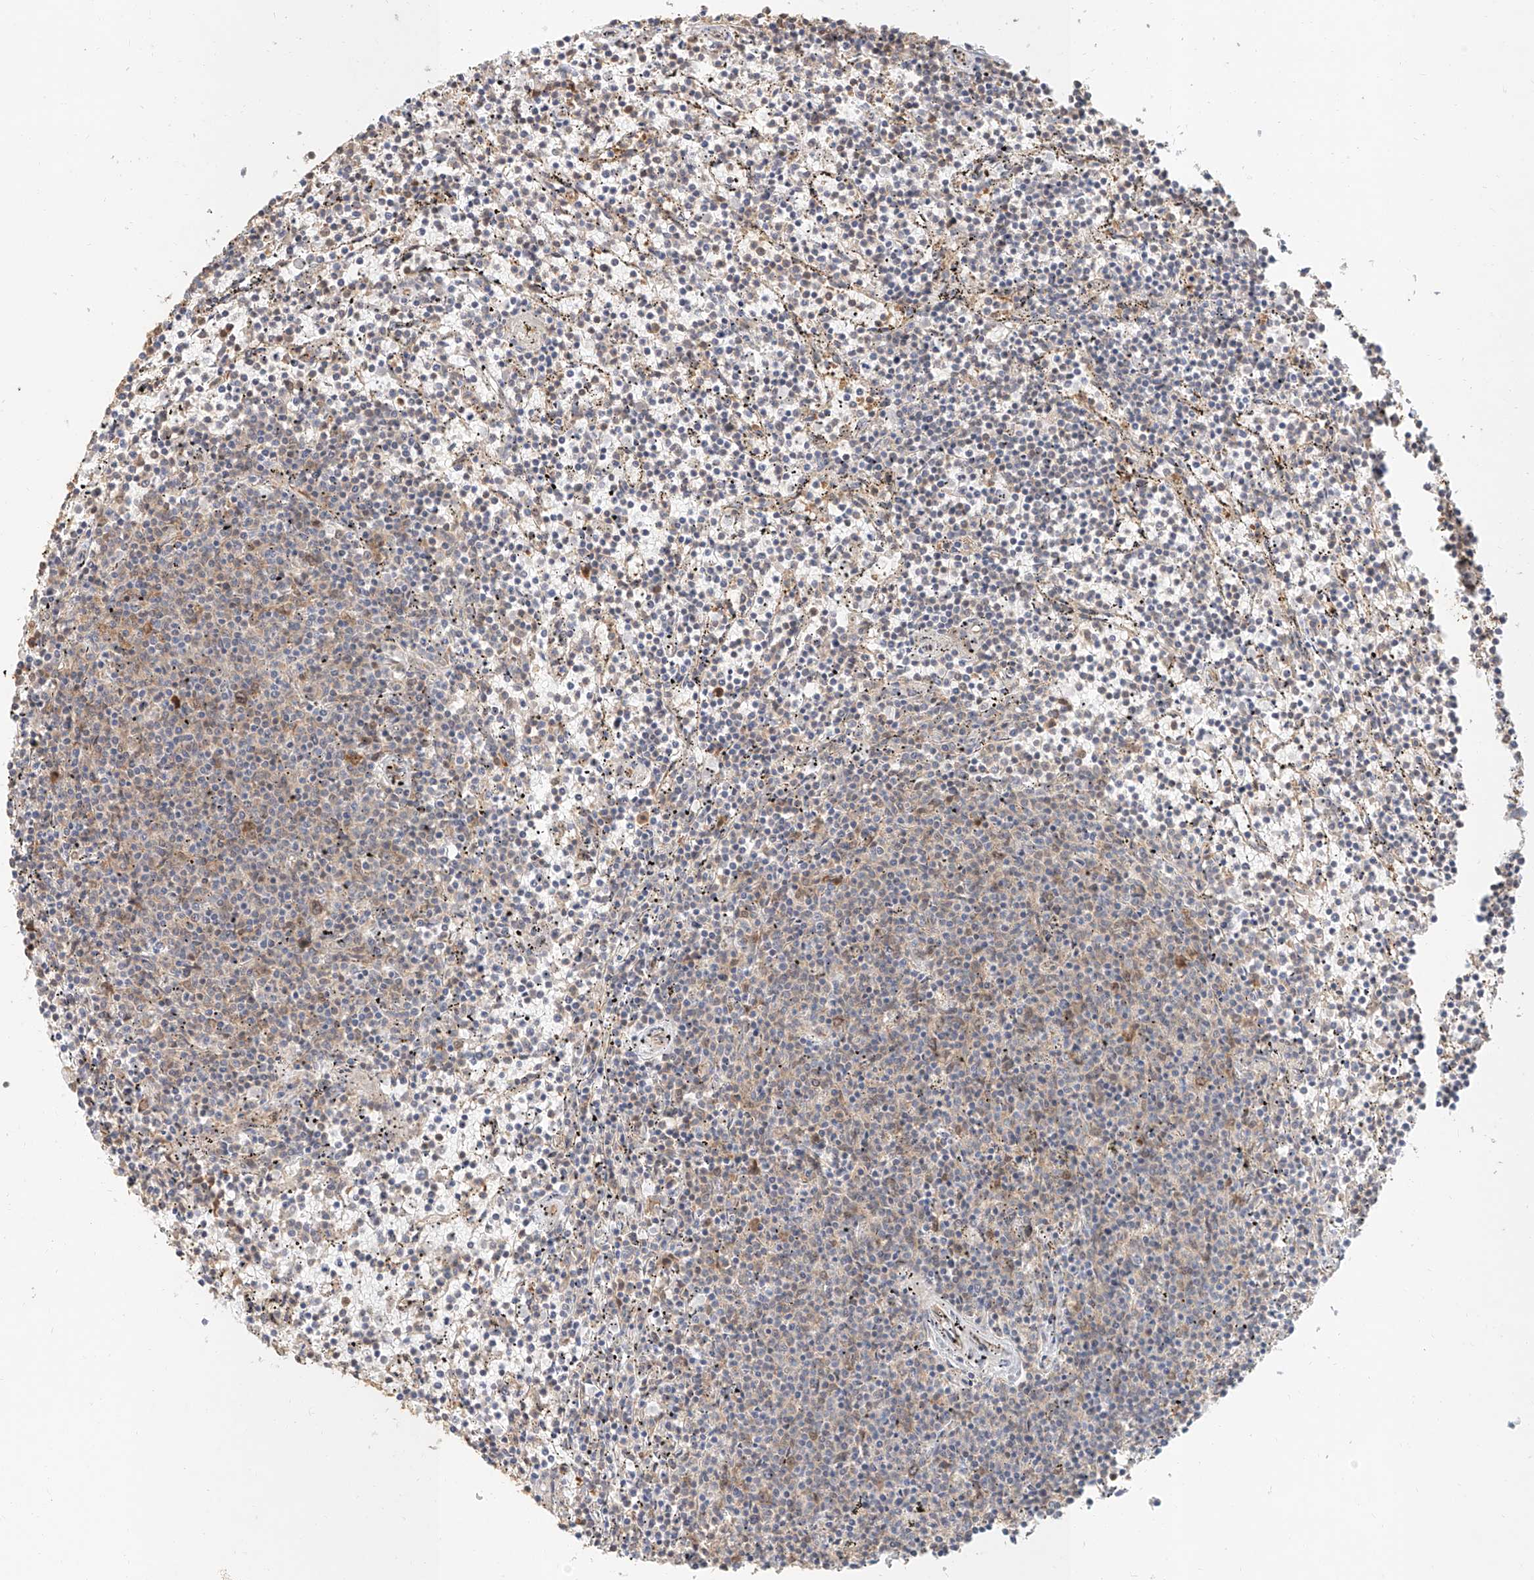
{"staining": {"intensity": "negative", "quantity": "none", "location": "none"}, "tissue": "lymphoma", "cell_type": "Tumor cells", "image_type": "cancer", "snomed": [{"axis": "morphology", "description": "Malignant lymphoma, non-Hodgkin's type, Low grade"}, {"axis": "topography", "description": "Spleen"}], "caption": "IHC histopathology image of human malignant lymphoma, non-Hodgkin's type (low-grade) stained for a protein (brown), which demonstrates no staining in tumor cells. (Immunohistochemistry, brightfield microscopy, high magnification).", "gene": "NAP1L1", "patient": {"sex": "female", "age": 50}}